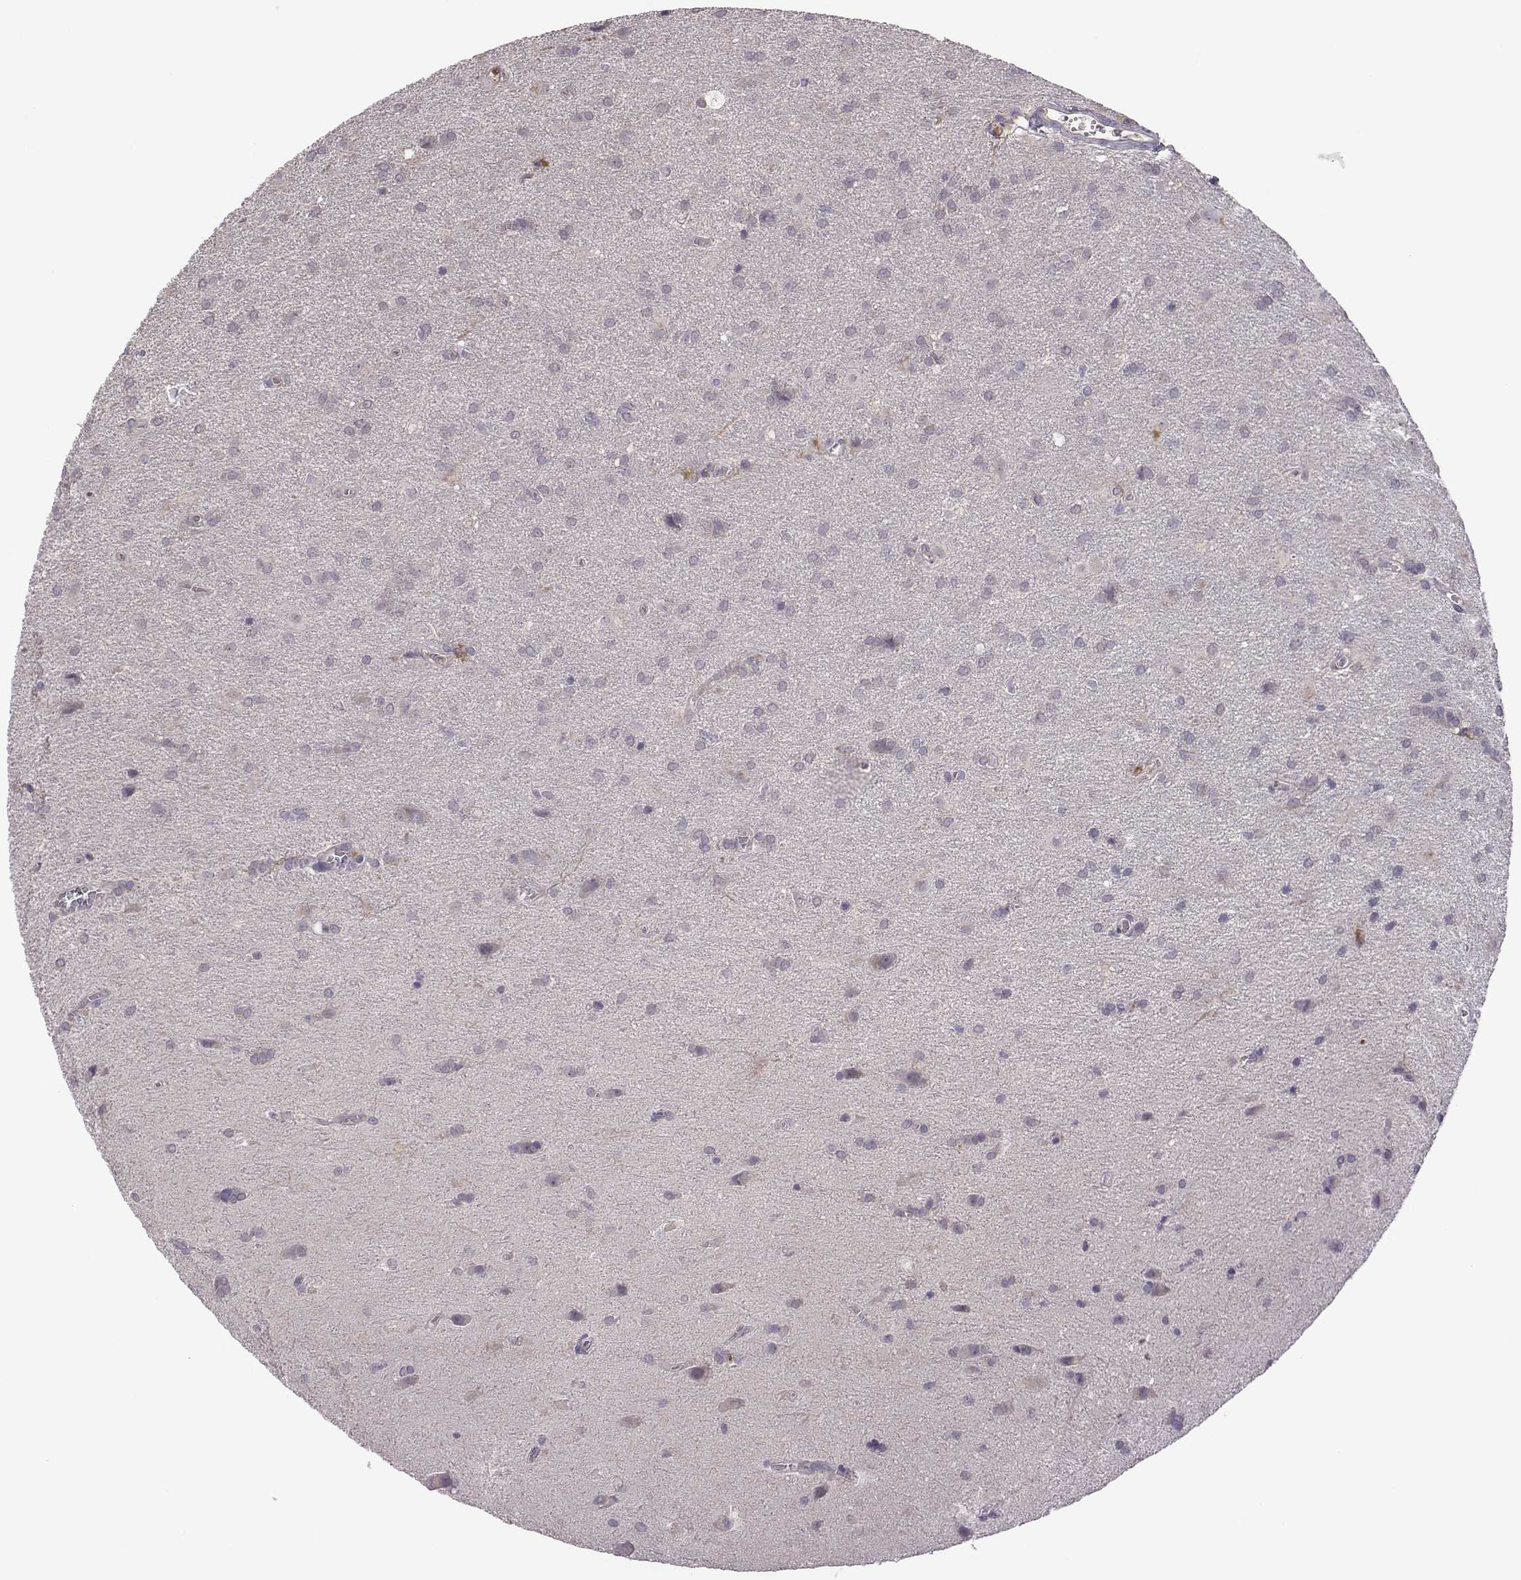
{"staining": {"intensity": "negative", "quantity": "none", "location": "none"}, "tissue": "glioma", "cell_type": "Tumor cells", "image_type": "cancer", "snomed": [{"axis": "morphology", "description": "Glioma, malignant, Low grade"}, {"axis": "topography", "description": "Brain"}], "caption": "DAB (3,3'-diaminobenzidine) immunohistochemical staining of human malignant low-grade glioma exhibits no significant staining in tumor cells.", "gene": "KMO", "patient": {"sex": "male", "age": 58}}